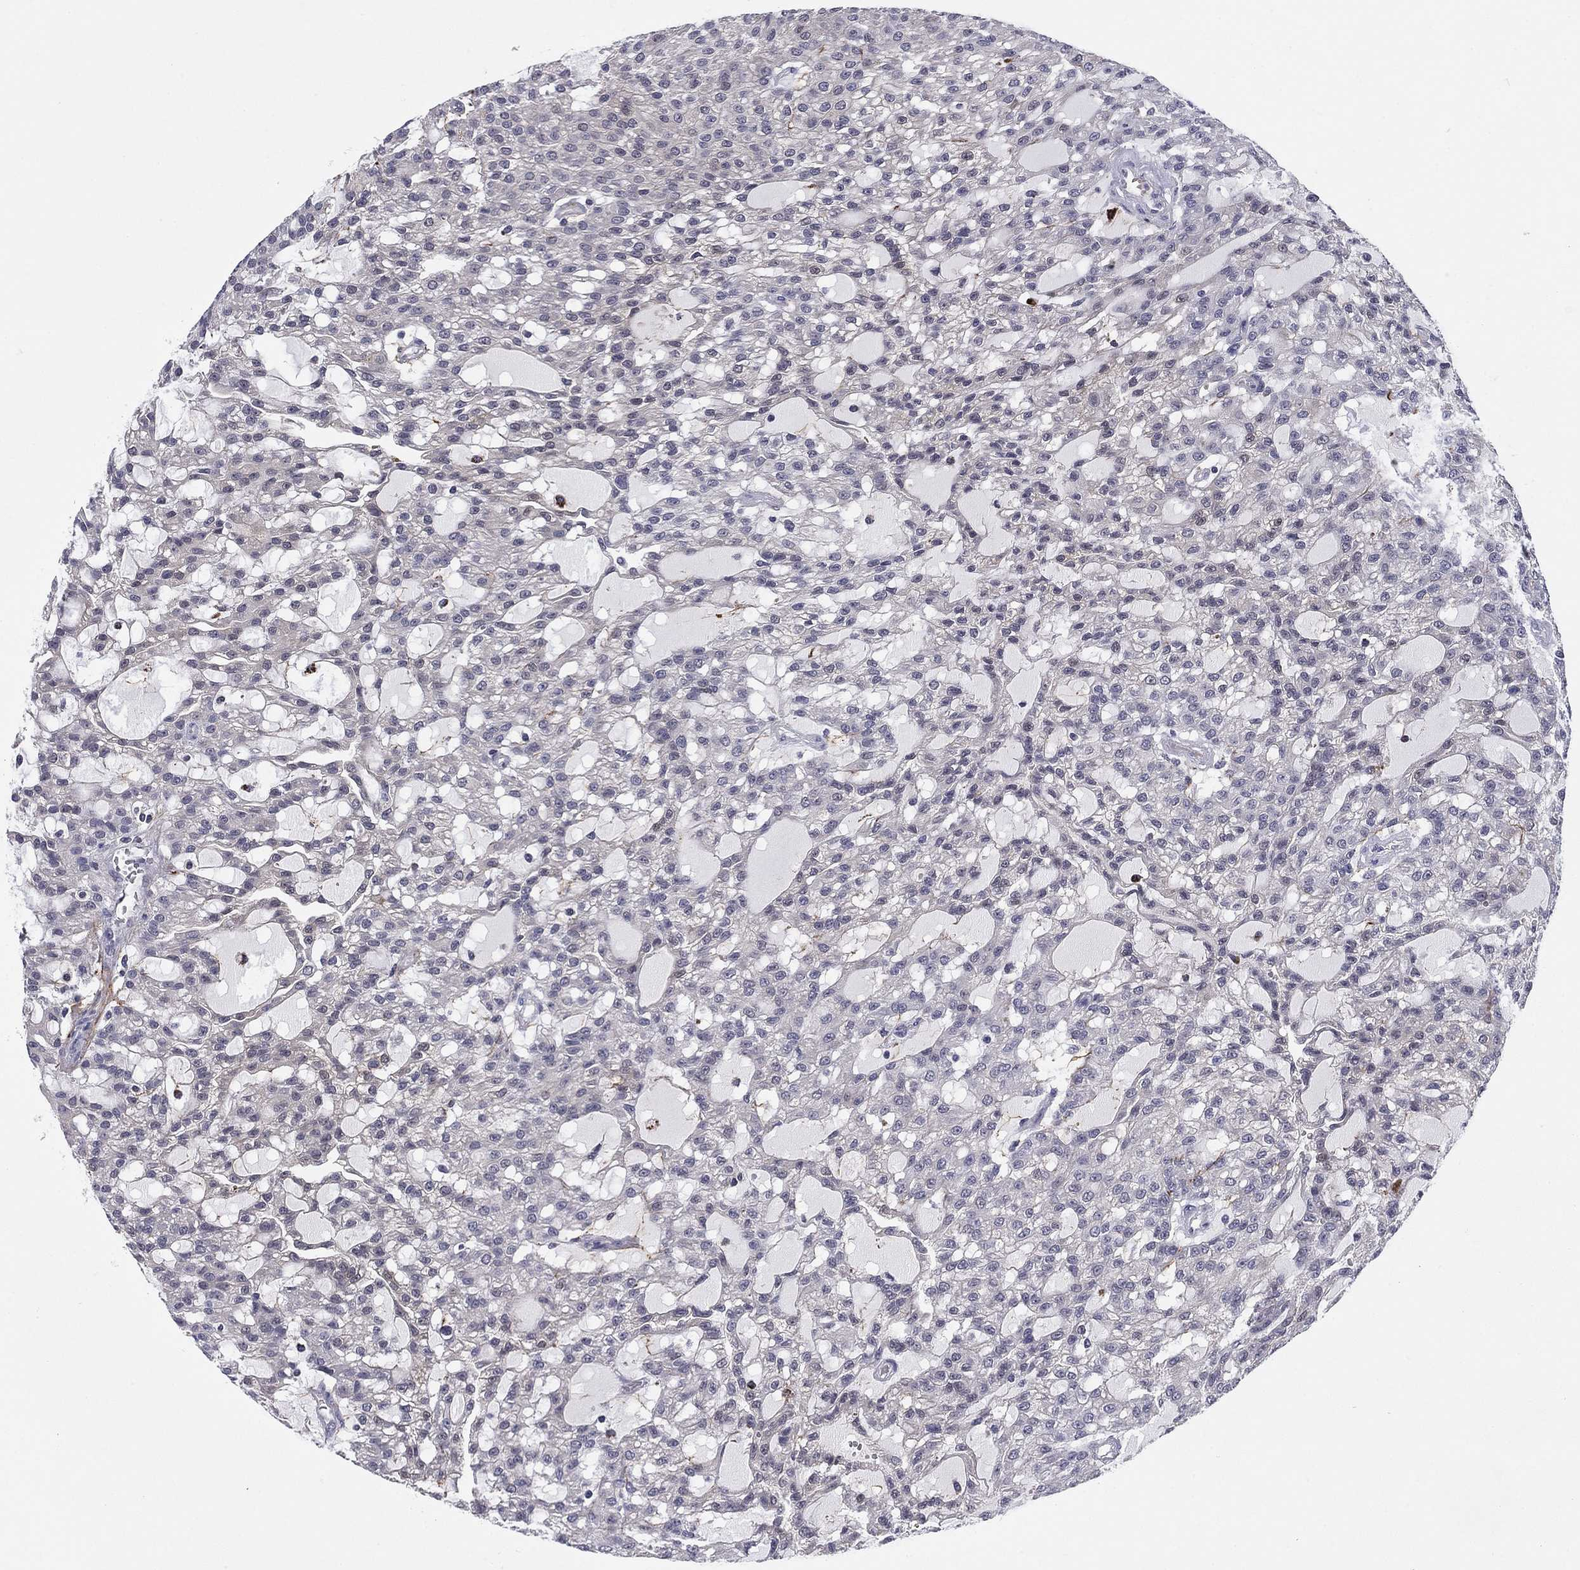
{"staining": {"intensity": "negative", "quantity": "none", "location": "none"}, "tissue": "renal cancer", "cell_type": "Tumor cells", "image_type": "cancer", "snomed": [{"axis": "morphology", "description": "Adenocarcinoma, NOS"}, {"axis": "topography", "description": "Kidney"}], "caption": "Immunohistochemistry micrograph of neoplastic tissue: human renal cancer (adenocarcinoma) stained with DAB reveals no significant protein positivity in tumor cells.", "gene": "REXO5", "patient": {"sex": "male", "age": 63}}